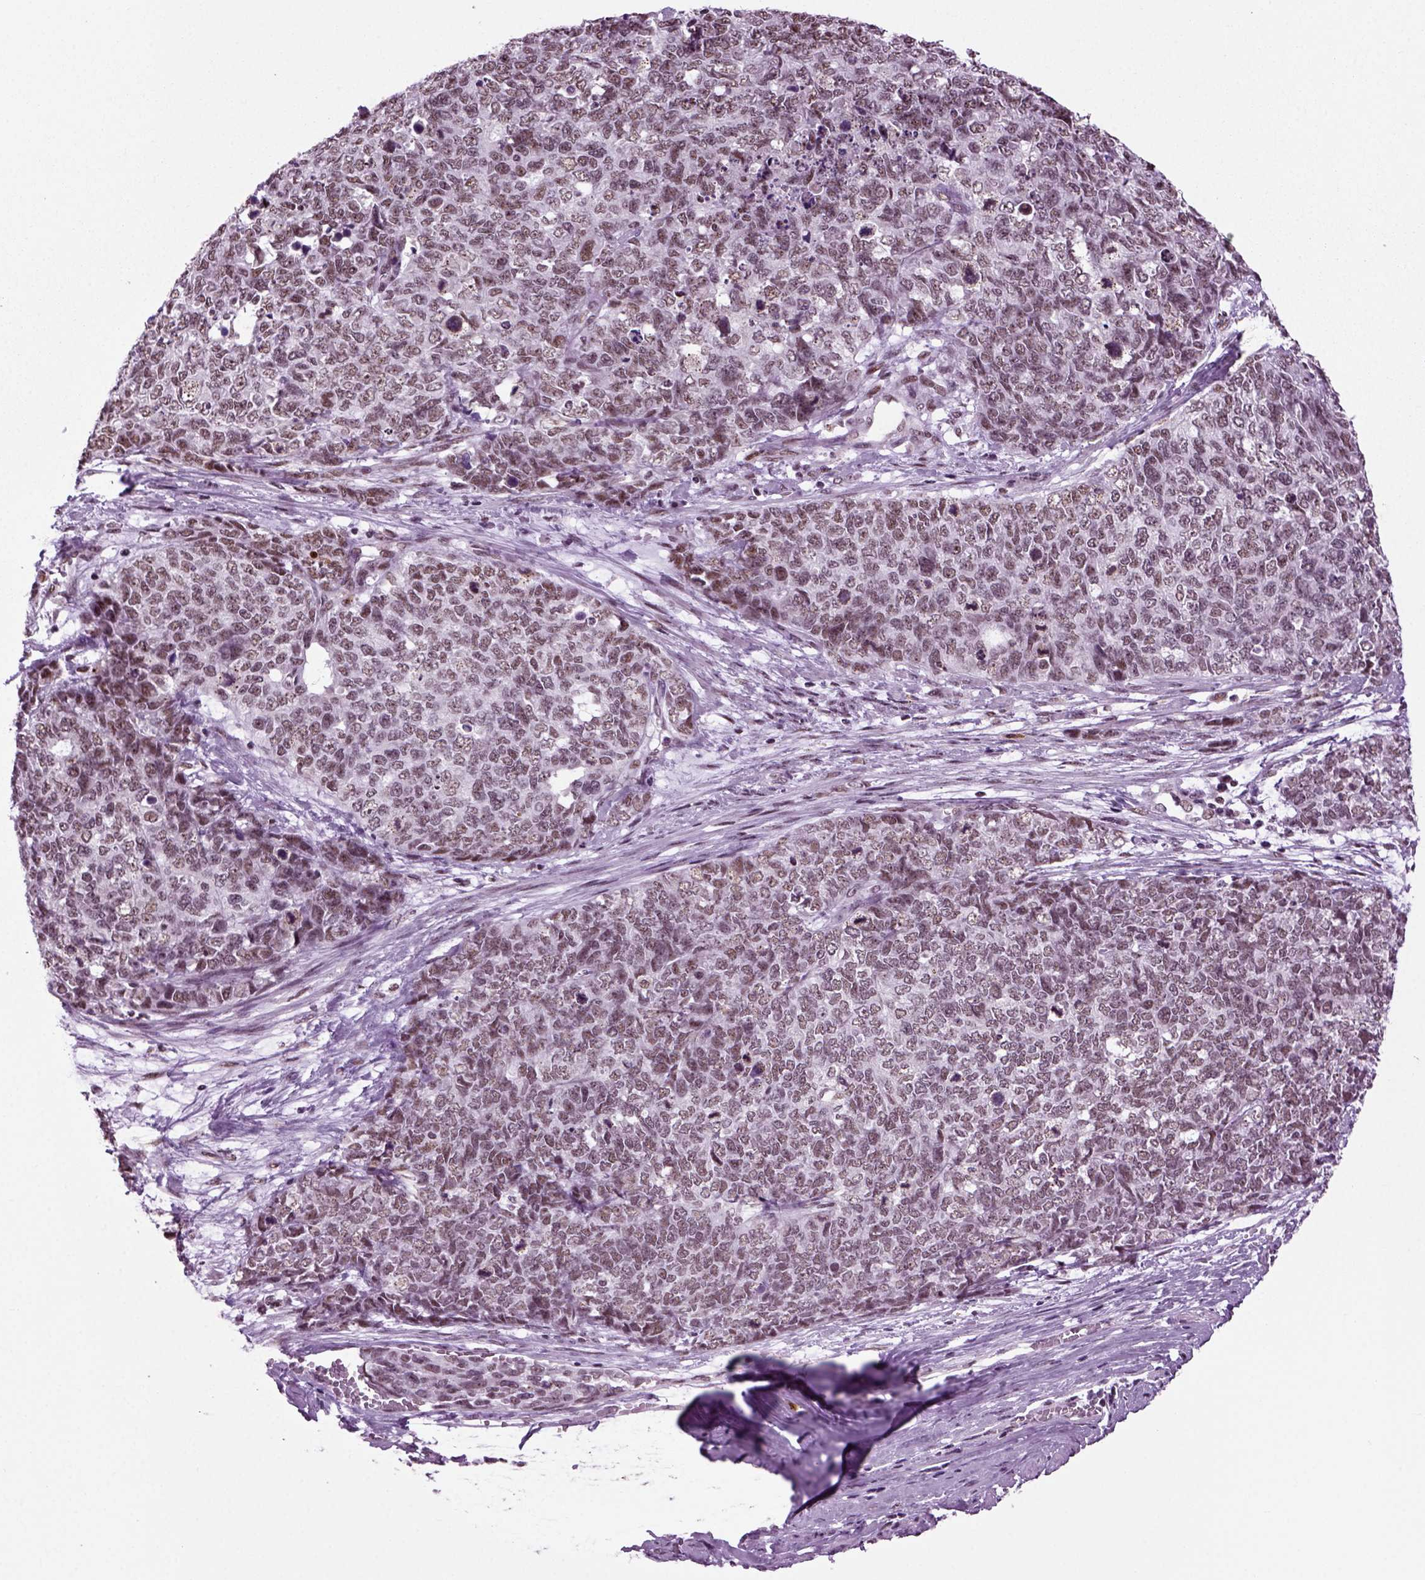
{"staining": {"intensity": "weak", "quantity": ">75%", "location": "nuclear"}, "tissue": "cervical cancer", "cell_type": "Tumor cells", "image_type": "cancer", "snomed": [{"axis": "morphology", "description": "Squamous cell carcinoma, NOS"}, {"axis": "topography", "description": "Cervix"}], "caption": "Protein staining by IHC shows weak nuclear positivity in approximately >75% of tumor cells in cervical squamous cell carcinoma.", "gene": "RCOR3", "patient": {"sex": "female", "age": 63}}